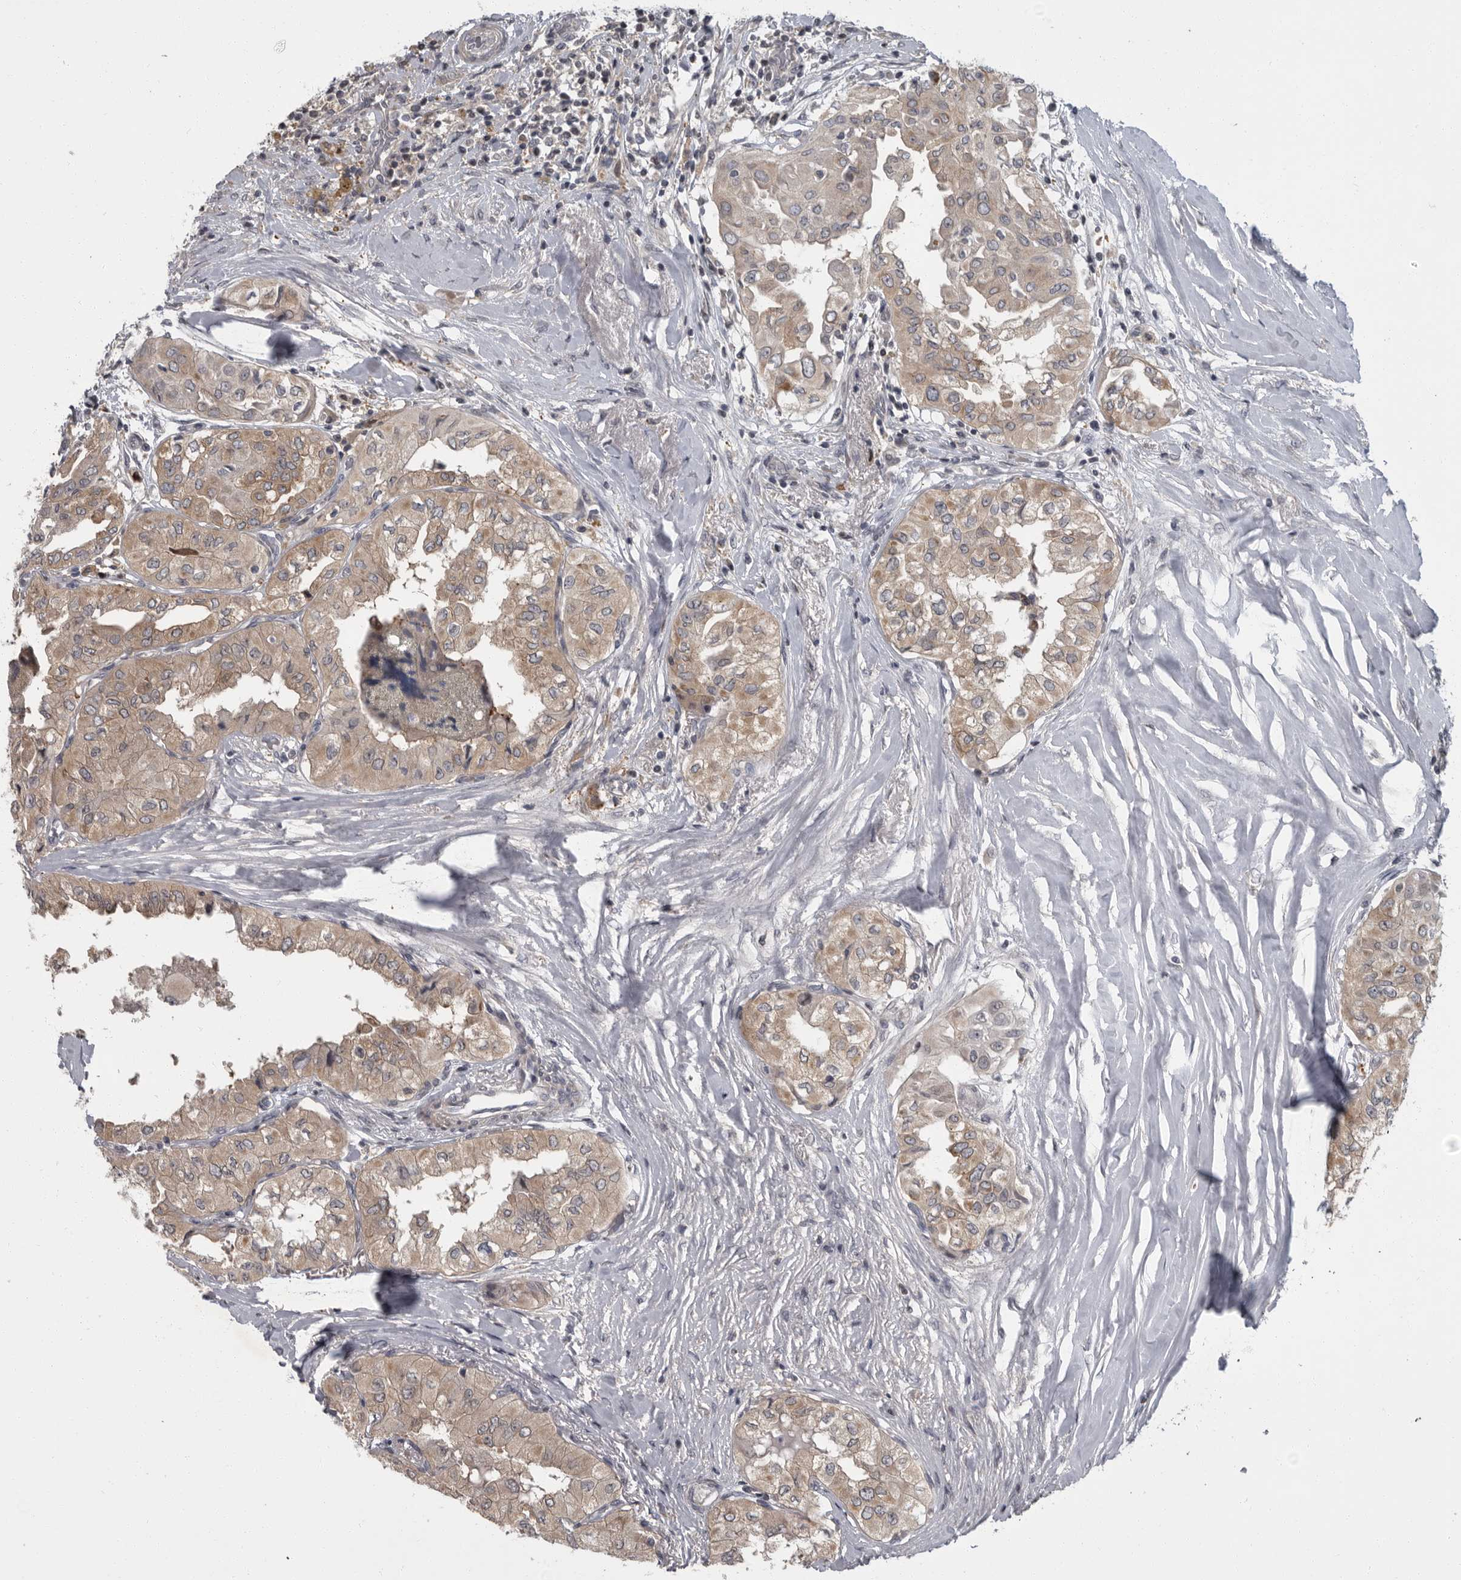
{"staining": {"intensity": "weak", "quantity": "25%-75%", "location": "cytoplasmic/membranous"}, "tissue": "thyroid cancer", "cell_type": "Tumor cells", "image_type": "cancer", "snomed": [{"axis": "morphology", "description": "Papillary adenocarcinoma, NOS"}, {"axis": "topography", "description": "Thyroid gland"}], "caption": "Protein analysis of thyroid cancer tissue reveals weak cytoplasmic/membranous positivity in about 25%-75% of tumor cells. (DAB IHC with brightfield microscopy, high magnification).", "gene": "PDE7A", "patient": {"sex": "female", "age": 59}}